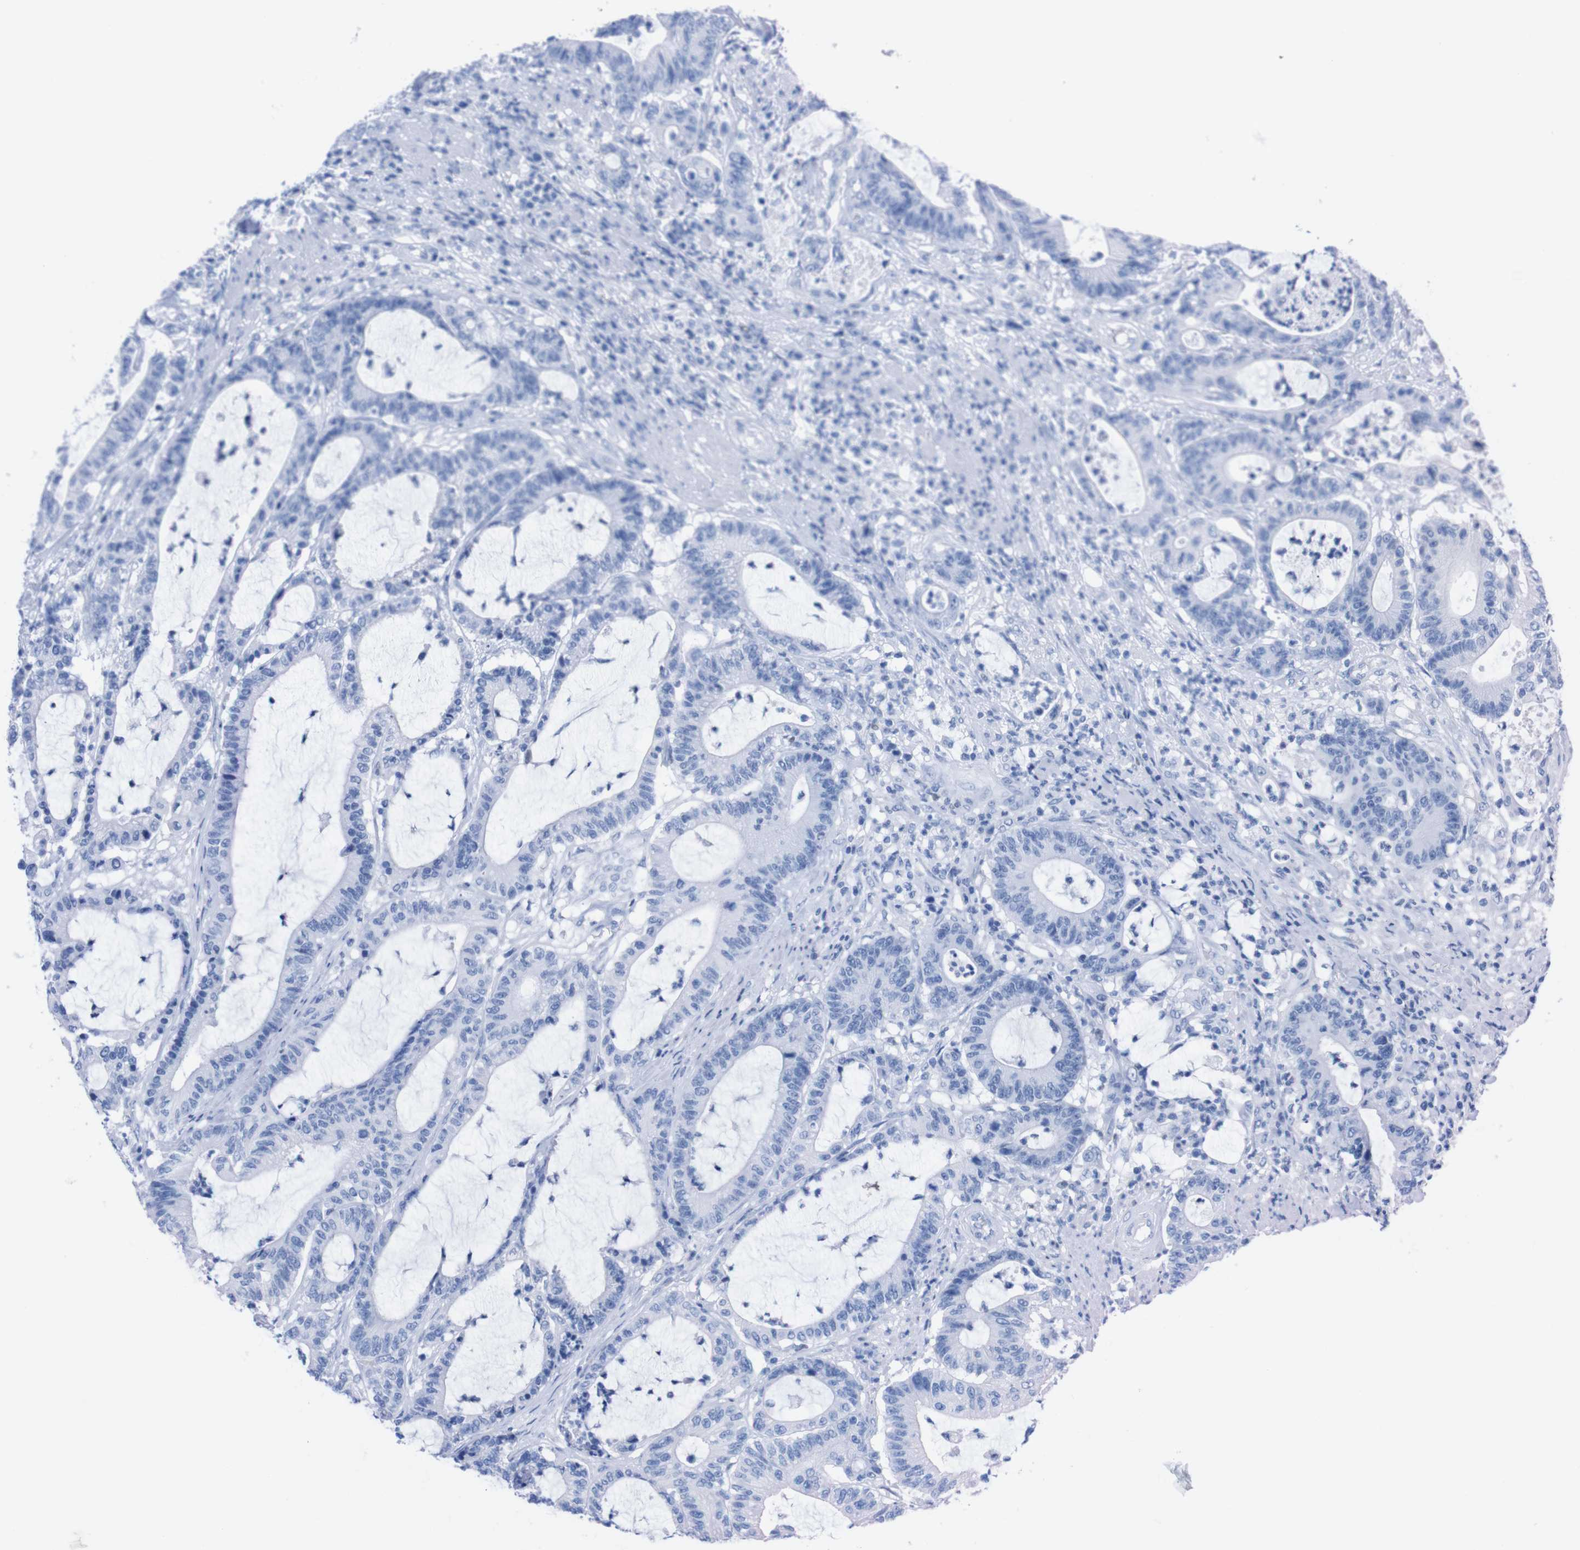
{"staining": {"intensity": "negative", "quantity": "none", "location": "none"}, "tissue": "colorectal cancer", "cell_type": "Tumor cells", "image_type": "cancer", "snomed": [{"axis": "morphology", "description": "Adenocarcinoma, NOS"}, {"axis": "topography", "description": "Colon"}], "caption": "This is an immunohistochemistry (IHC) micrograph of human colorectal adenocarcinoma. There is no expression in tumor cells.", "gene": "P2RY12", "patient": {"sex": "female", "age": 84}}